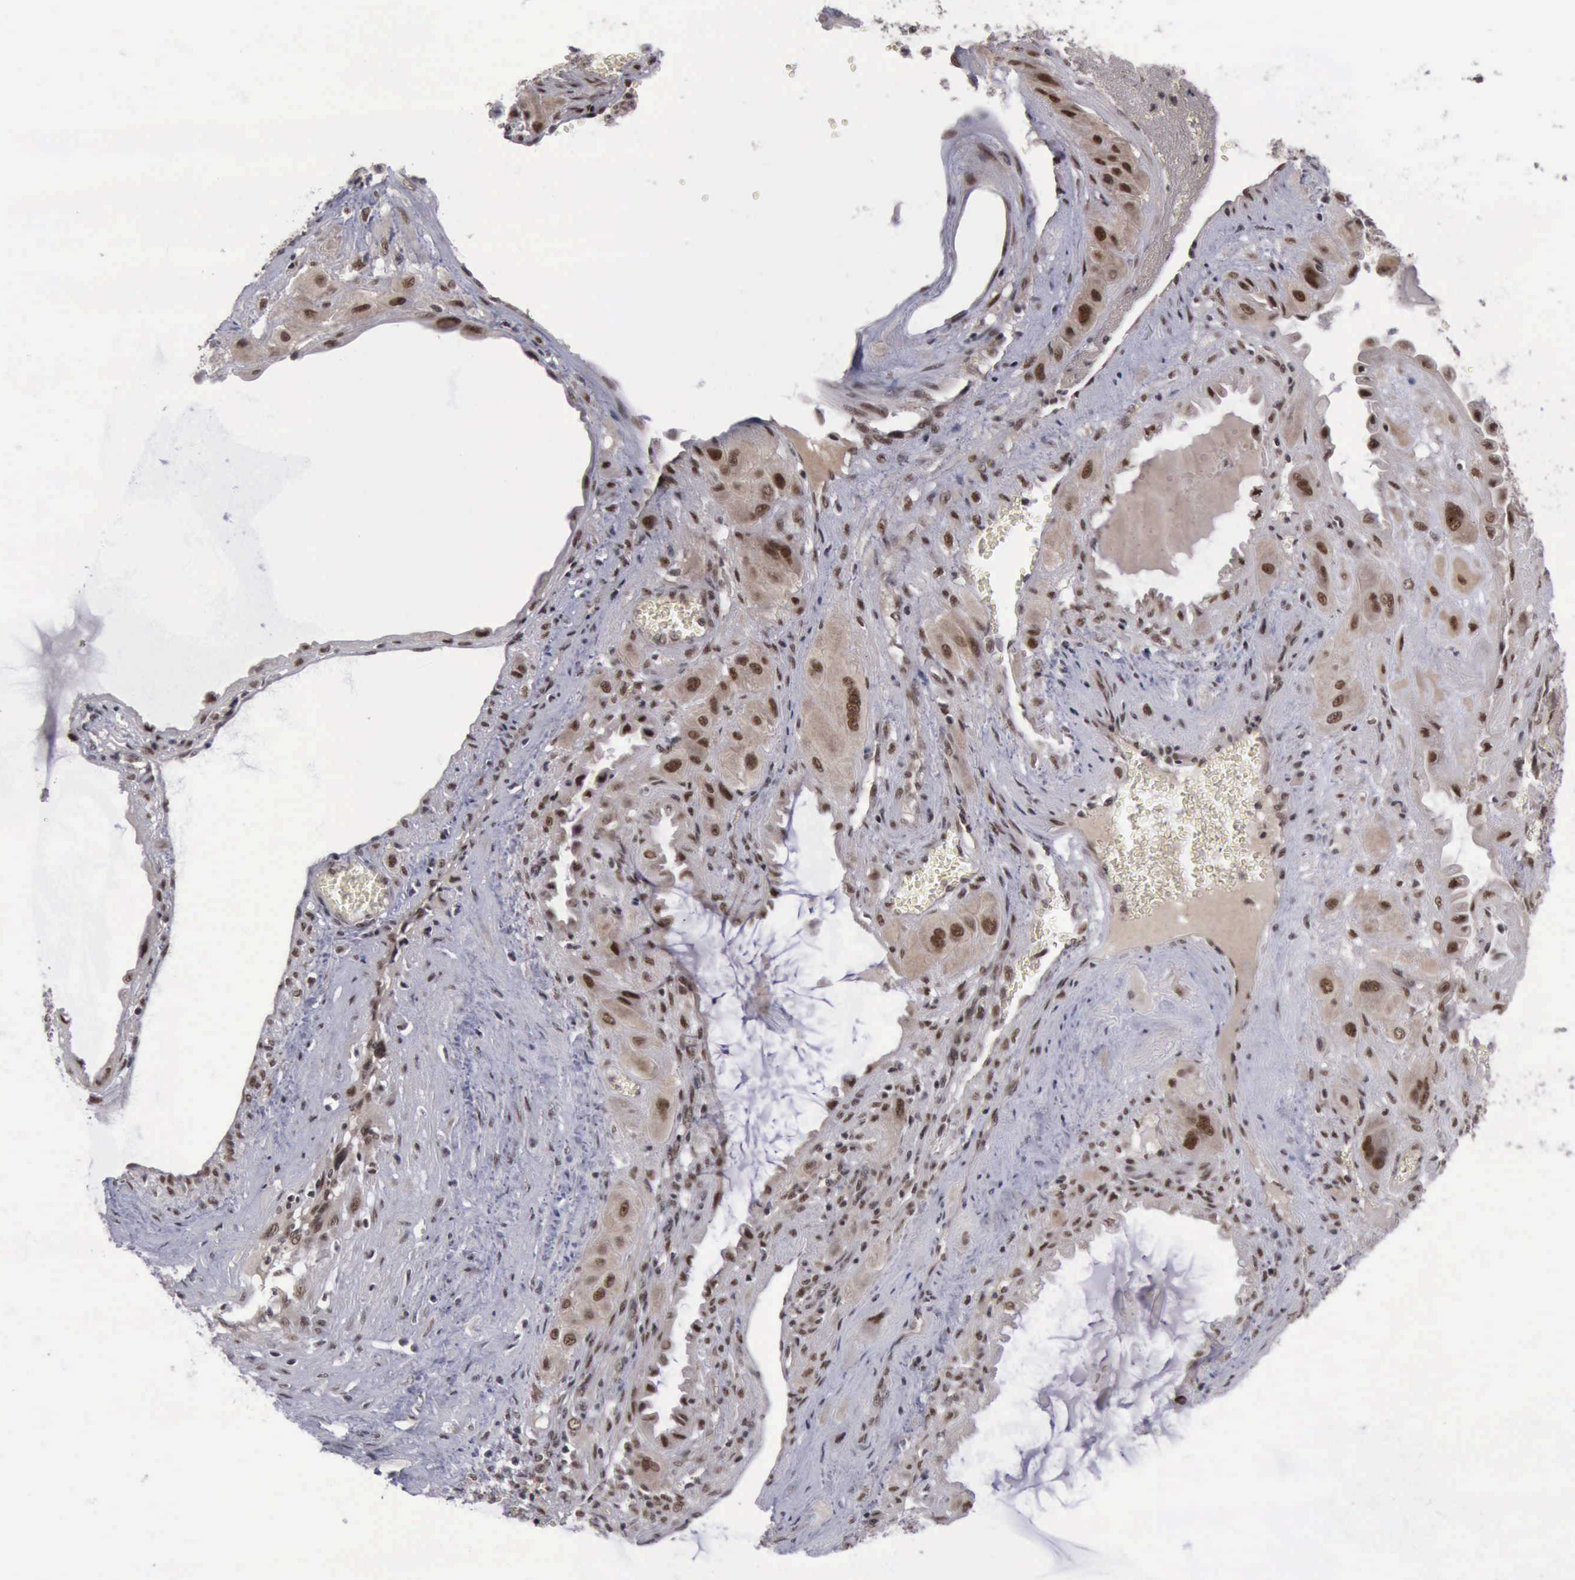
{"staining": {"intensity": "strong", "quantity": ">75%", "location": "cytoplasmic/membranous,nuclear"}, "tissue": "cervical cancer", "cell_type": "Tumor cells", "image_type": "cancer", "snomed": [{"axis": "morphology", "description": "Squamous cell carcinoma, NOS"}, {"axis": "topography", "description": "Cervix"}], "caption": "An IHC image of tumor tissue is shown. Protein staining in brown shows strong cytoplasmic/membranous and nuclear positivity in cervical cancer within tumor cells.", "gene": "ATM", "patient": {"sex": "female", "age": 34}}